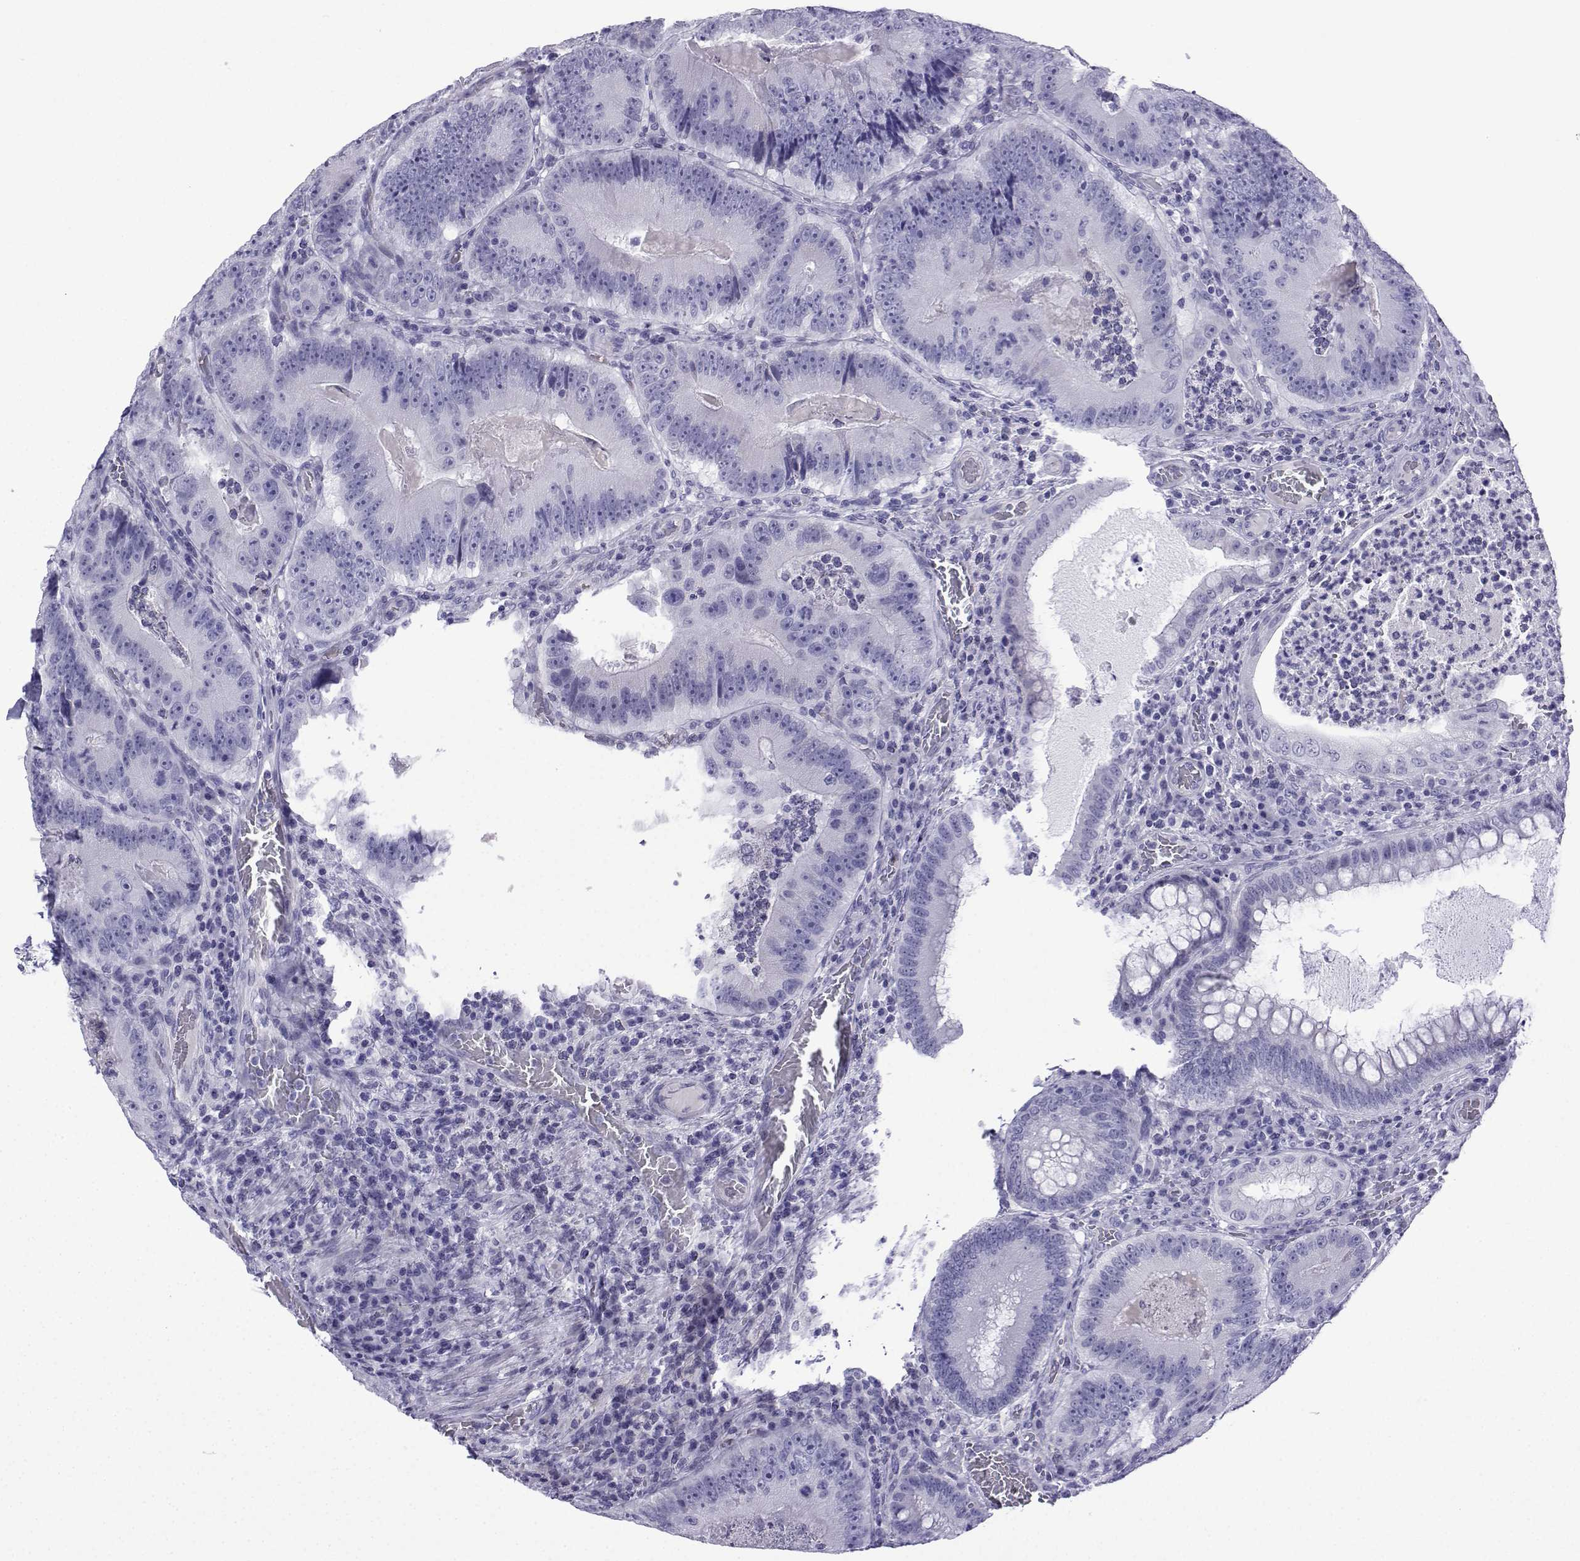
{"staining": {"intensity": "negative", "quantity": "none", "location": "none"}, "tissue": "colorectal cancer", "cell_type": "Tumor cells", "image_type": "cancer", "snomed": [{"axis": "morphology", "description": "Adenocarcinoma, NOS"}, {"axis": "topography", "description": "Colon"}], "caption": "A photomicrograph of colorectal cancer (adenocarcinoma) stained for a protein shows no brown staining in tumor cells.", "gene": "TRIM46", "patient": {"sex": "female", "age": 86}}